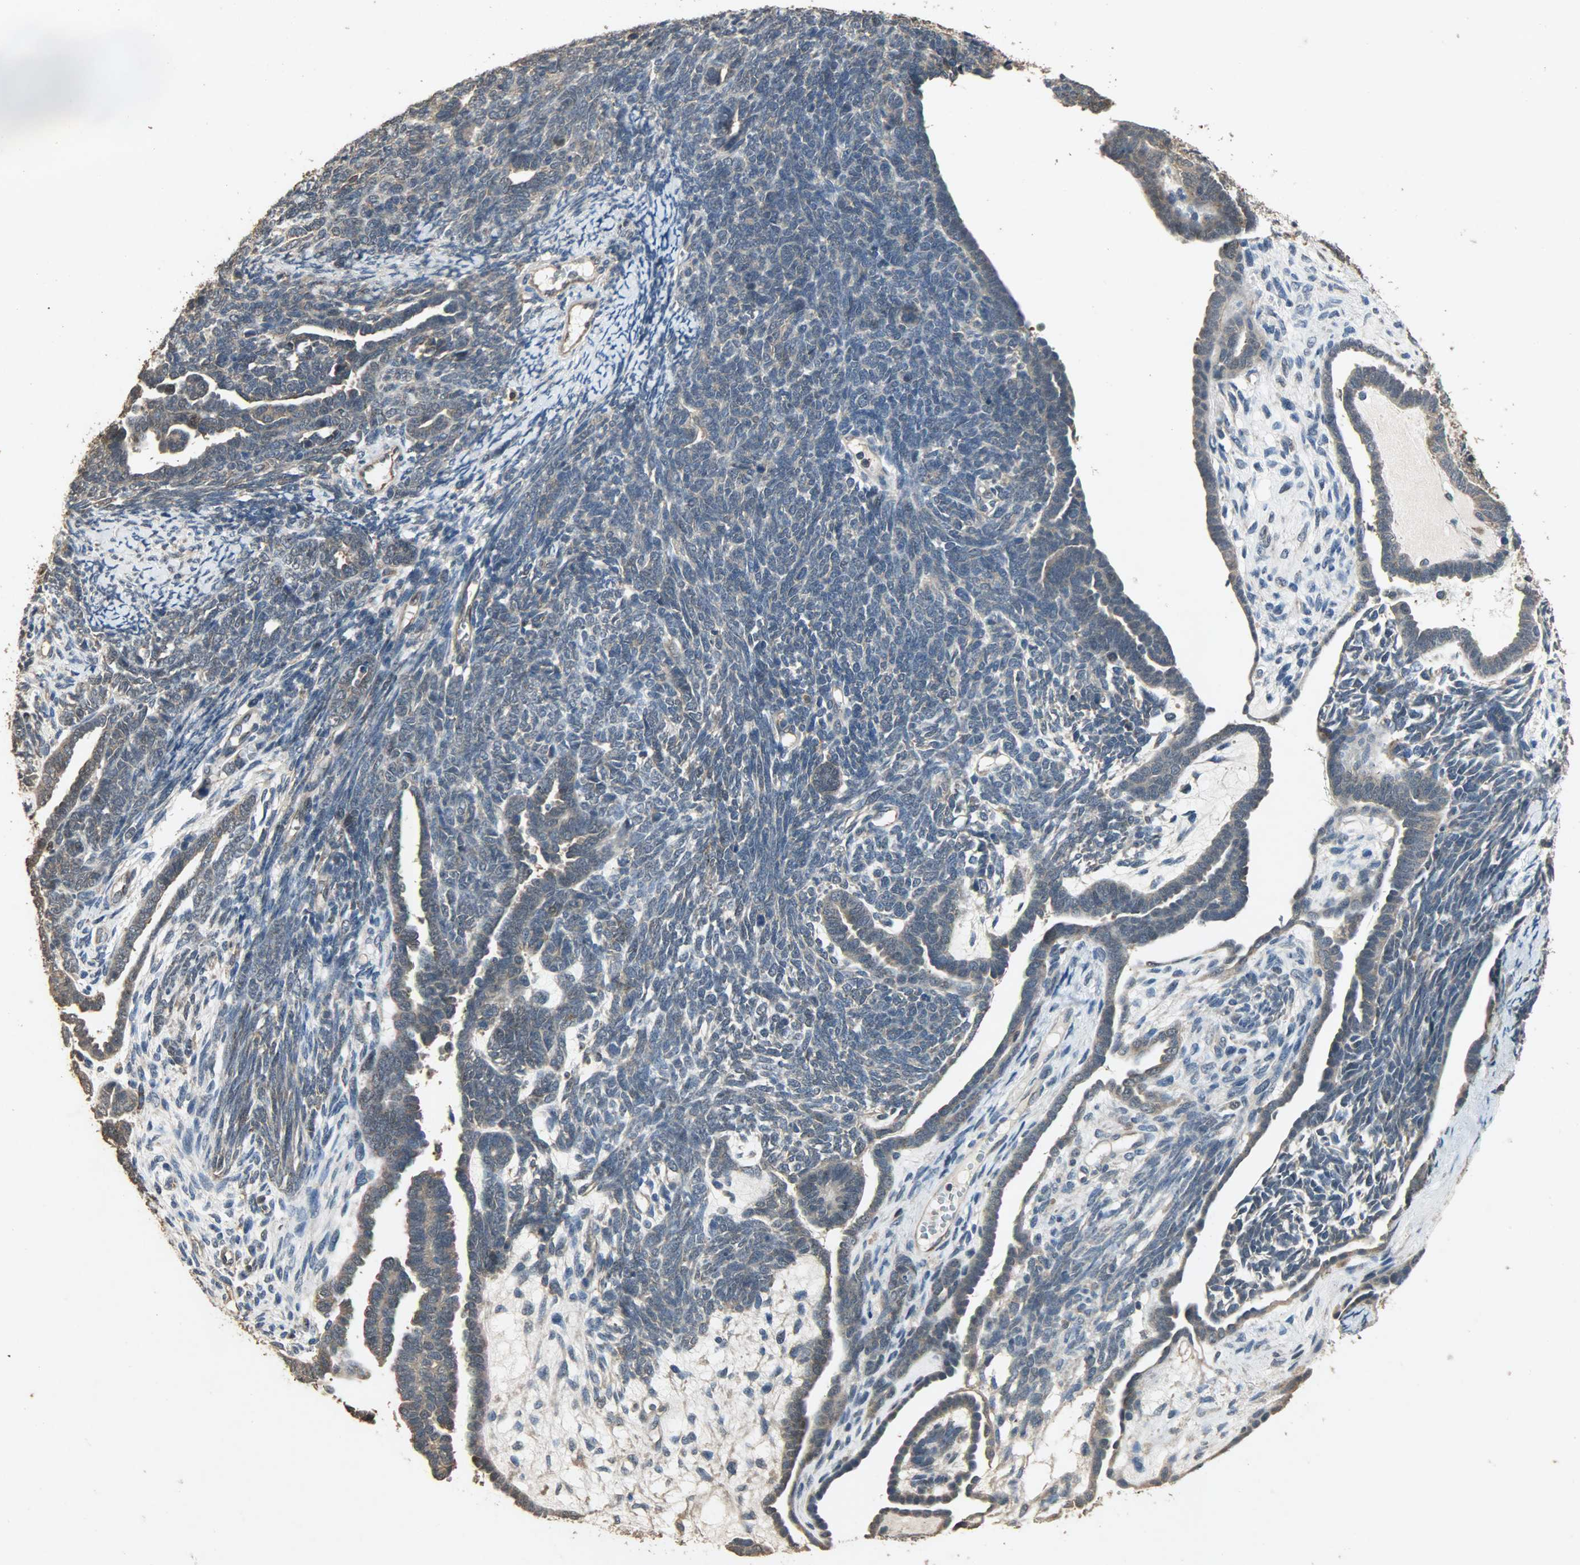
{"staining": {"intensity": "weak", "quantity": ">75%", "location": "cytoplasmic/membranous"}, "tissue": "endometrial cancer", "cell_type": "Tumor cells", "image_type": "cancer", "snomed": [{"axis": "morphology", "description": "Neoplasm, malignant, NOS"}, {"axis": "topography", "description": "Endometrium"}], "caption": "This is a micrograph of immunohistochemistry (IHC) staining of endometrial cancer, which shows weak expression in the cytoplasmic/membranous of tumor cells.", "gene": "CDKN2C", "patient": {"sex": "female", "age": 74}}